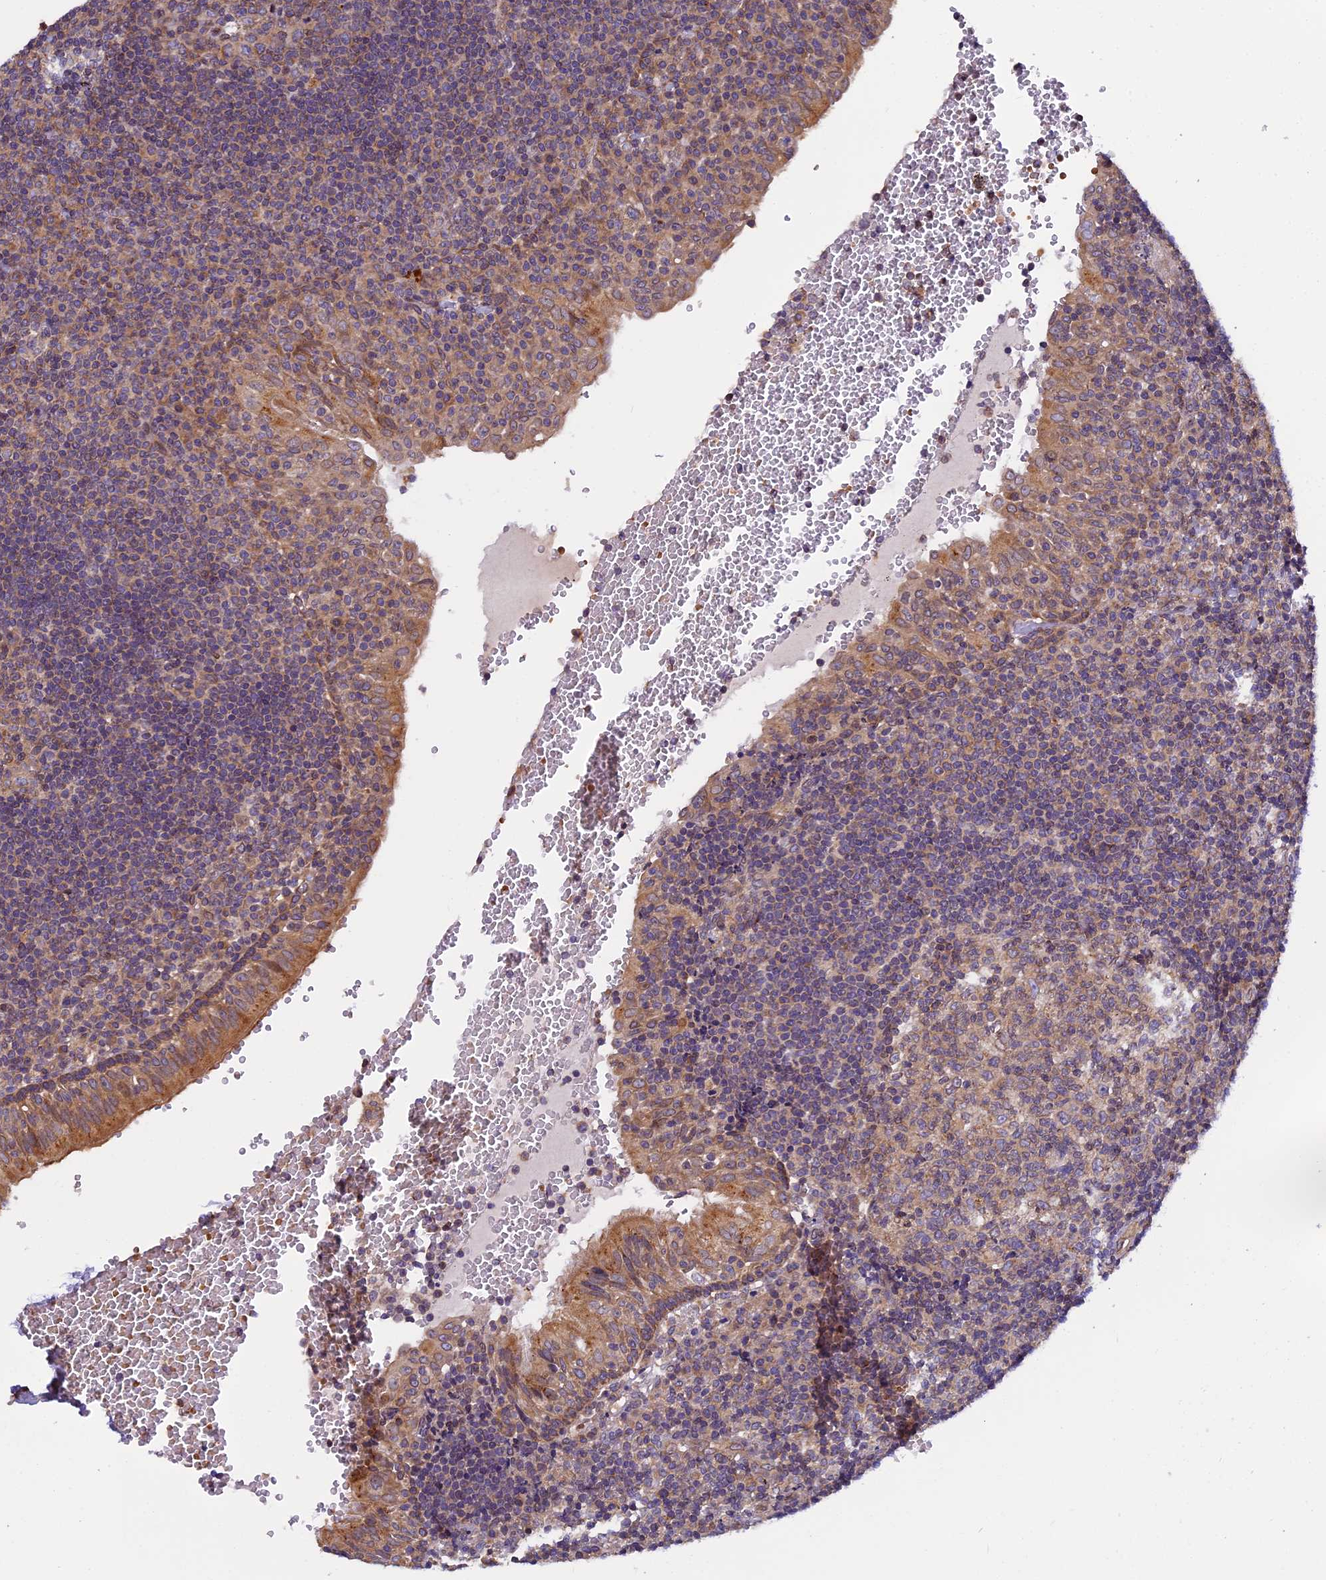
{"staining": {"intensity": "weak", "quantity": ">75%", "location": "cytoplasmic/membranous"}, "tissue": "tonsil", "cell_type": "Germinal center cells", "image_type": "normal", "snomed": [{"axis": "morphology", "description": "Normal tissue, NOS"}, {"axis": "topography", "description": "Tonsil"}], "caption": "IHC photomicrograph of benign human tonsil stained for a protein (brown), which shows low levels of weak cytoplasmic/membranous expression in approximately >75% of germinal center cells.", "gene": "CHMP2A", "patient": {"sex": "female", "age": 40}}